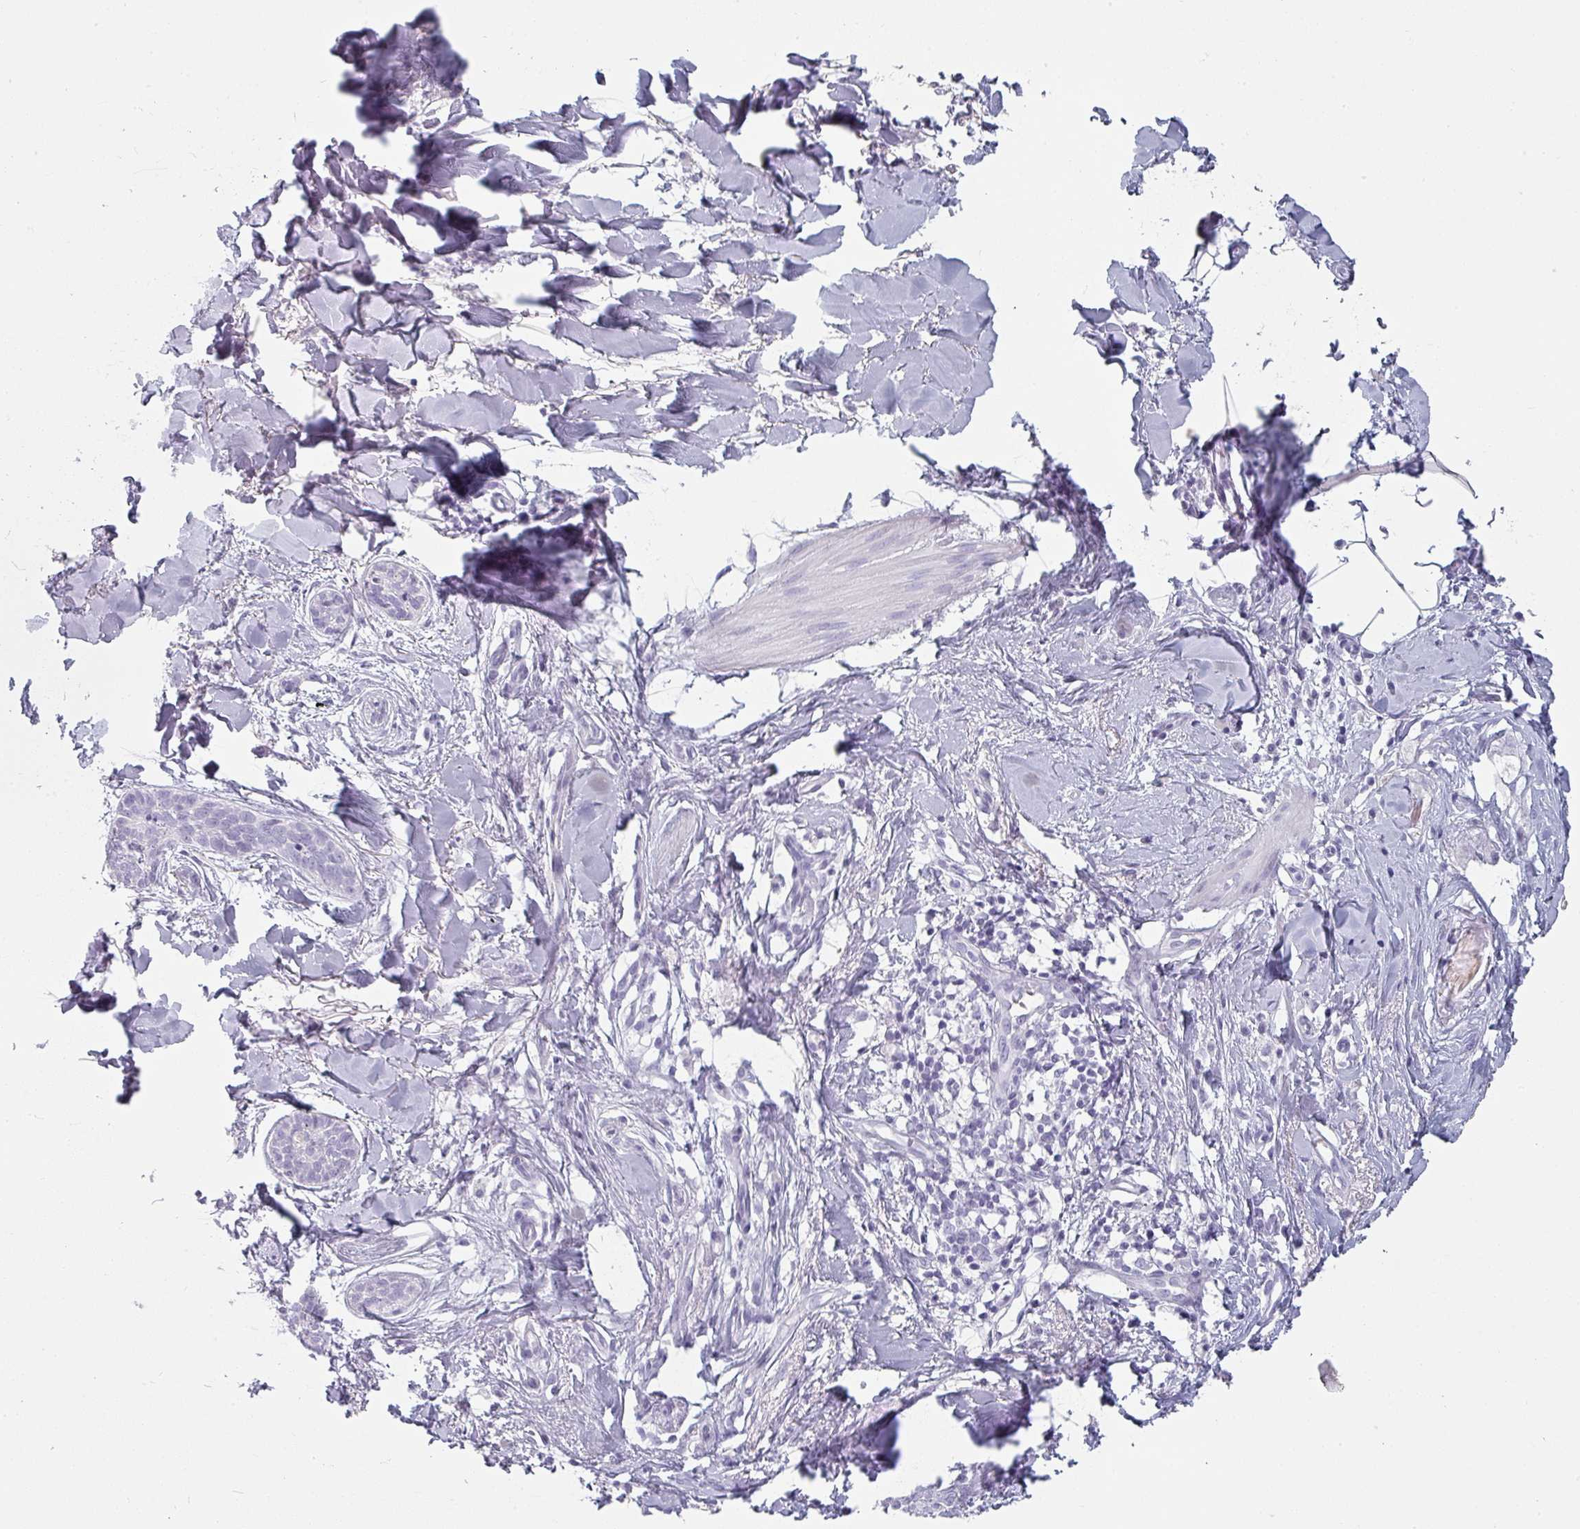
{"staining": {"intensity": "negative", "quantity": "none", "location": "none"}, "tissue": "skin cancer", "cell_type": "Tumor cells", "image_type": "cancer", "snomed": [{"axis": "morphology", "description": "Basal cell carcinoma"}, {"axis": "topography", "description": "Skin"}], "caption": "Immunohistochemistry (IHC) of skin cancer exhibits no positivity in tumor cells.", "gene": "SFTPA1", "patient": {"sex": "male", "age": 52}}